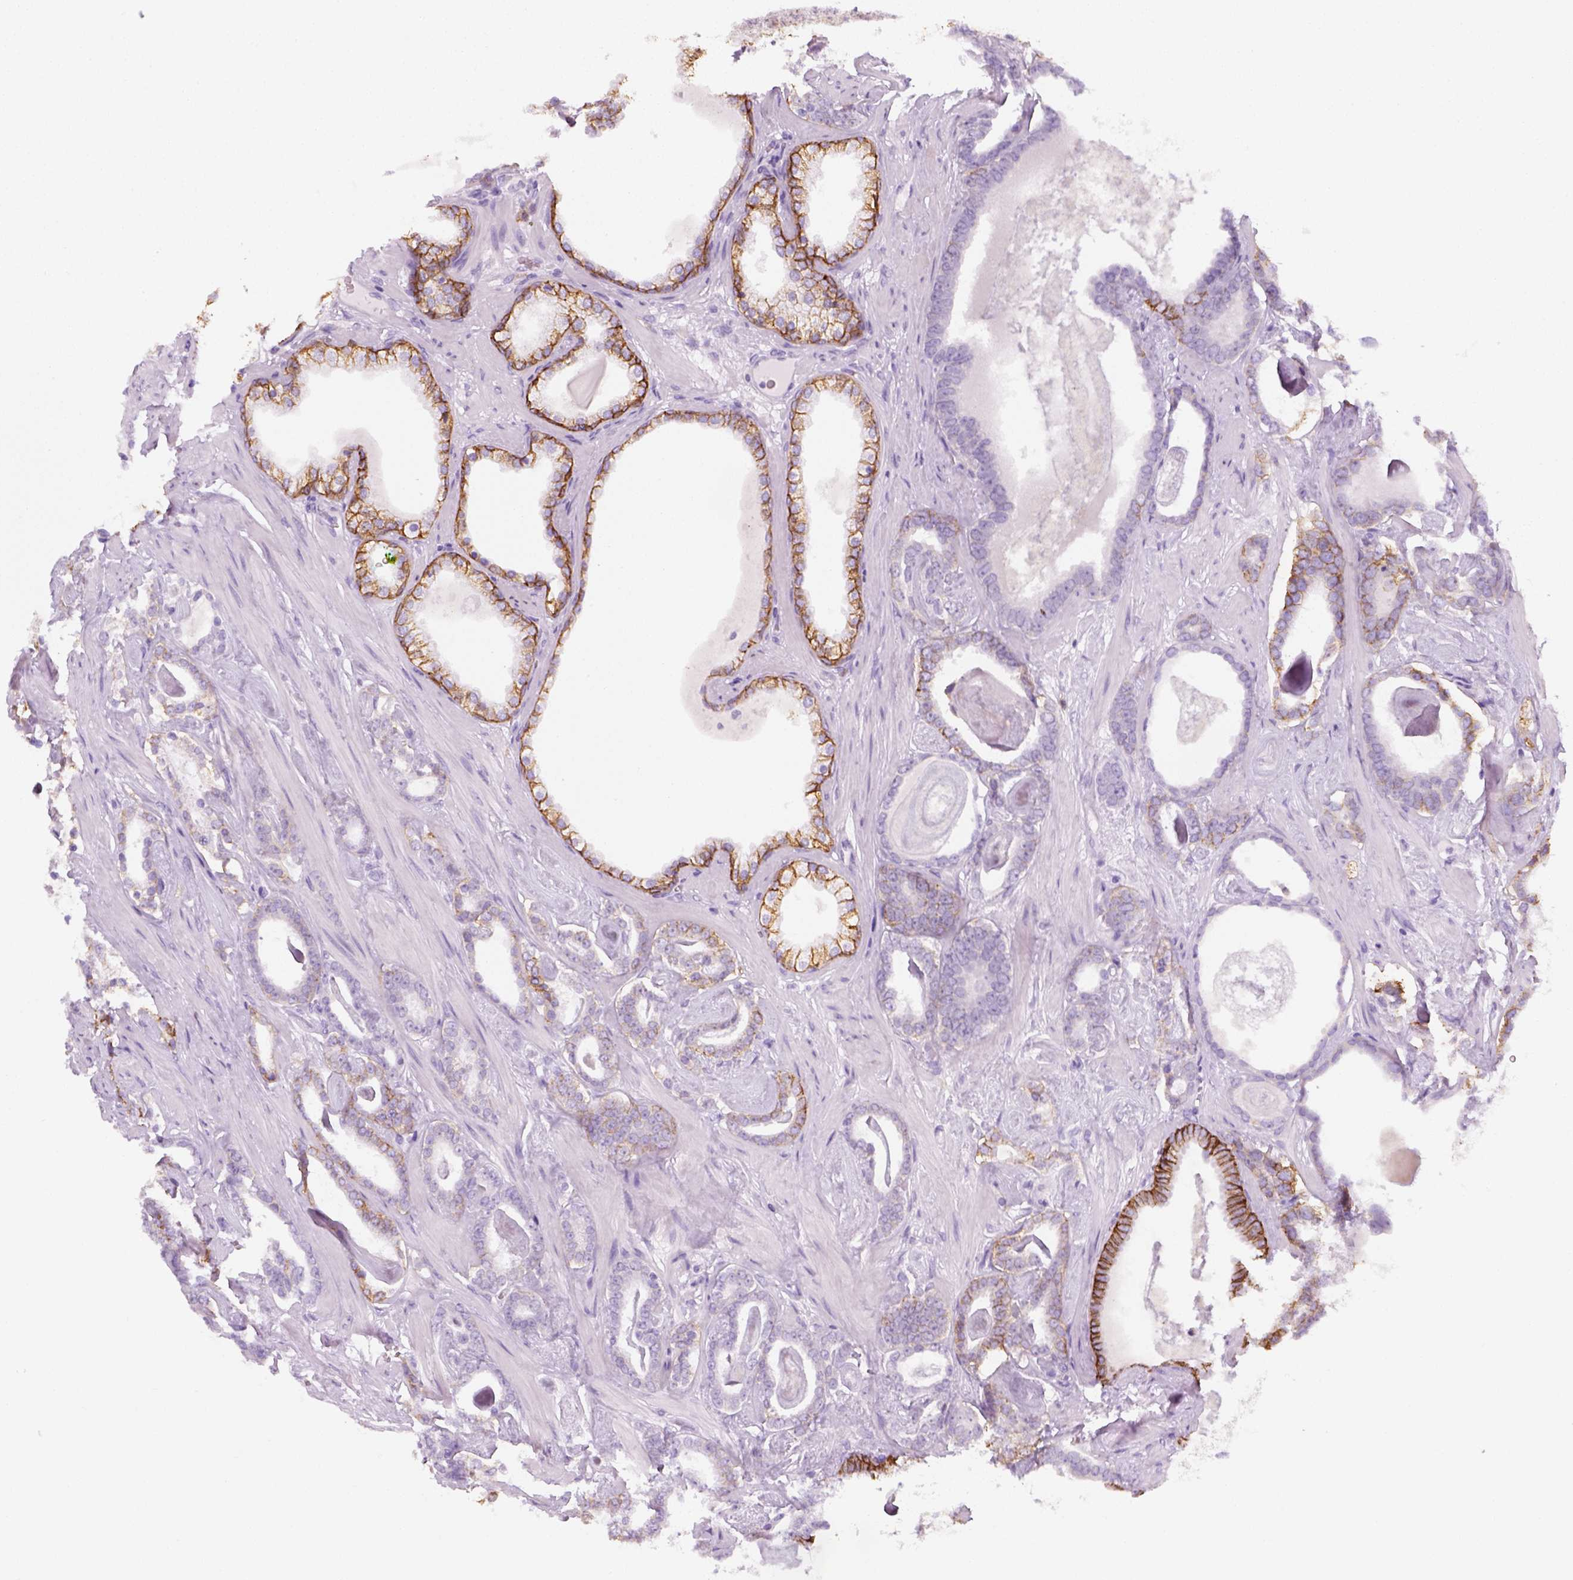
{"staining": {"intensity": "negative", "quantity": "none", "location": "none"}, "tissue": "prostate cancer", "cell_type": "Tumor cells", "image_type": "cancer", "snomed": [{"axis": "morphology", "description": "Adenocarcinoma, High grade"}, {"axis": "topography", "description": "Prostate"}], "caption": "Protein analysis of prostate cancer (high-grade adenocarcinoma) demonstrates no significant staining in tumor cells. (DAB (3,3'-diaminobenzidine) immunohistochemistry with hematoxylin counter stain).", "gene": "AQP3", "patient": {"sex": "male", "age": 63}}